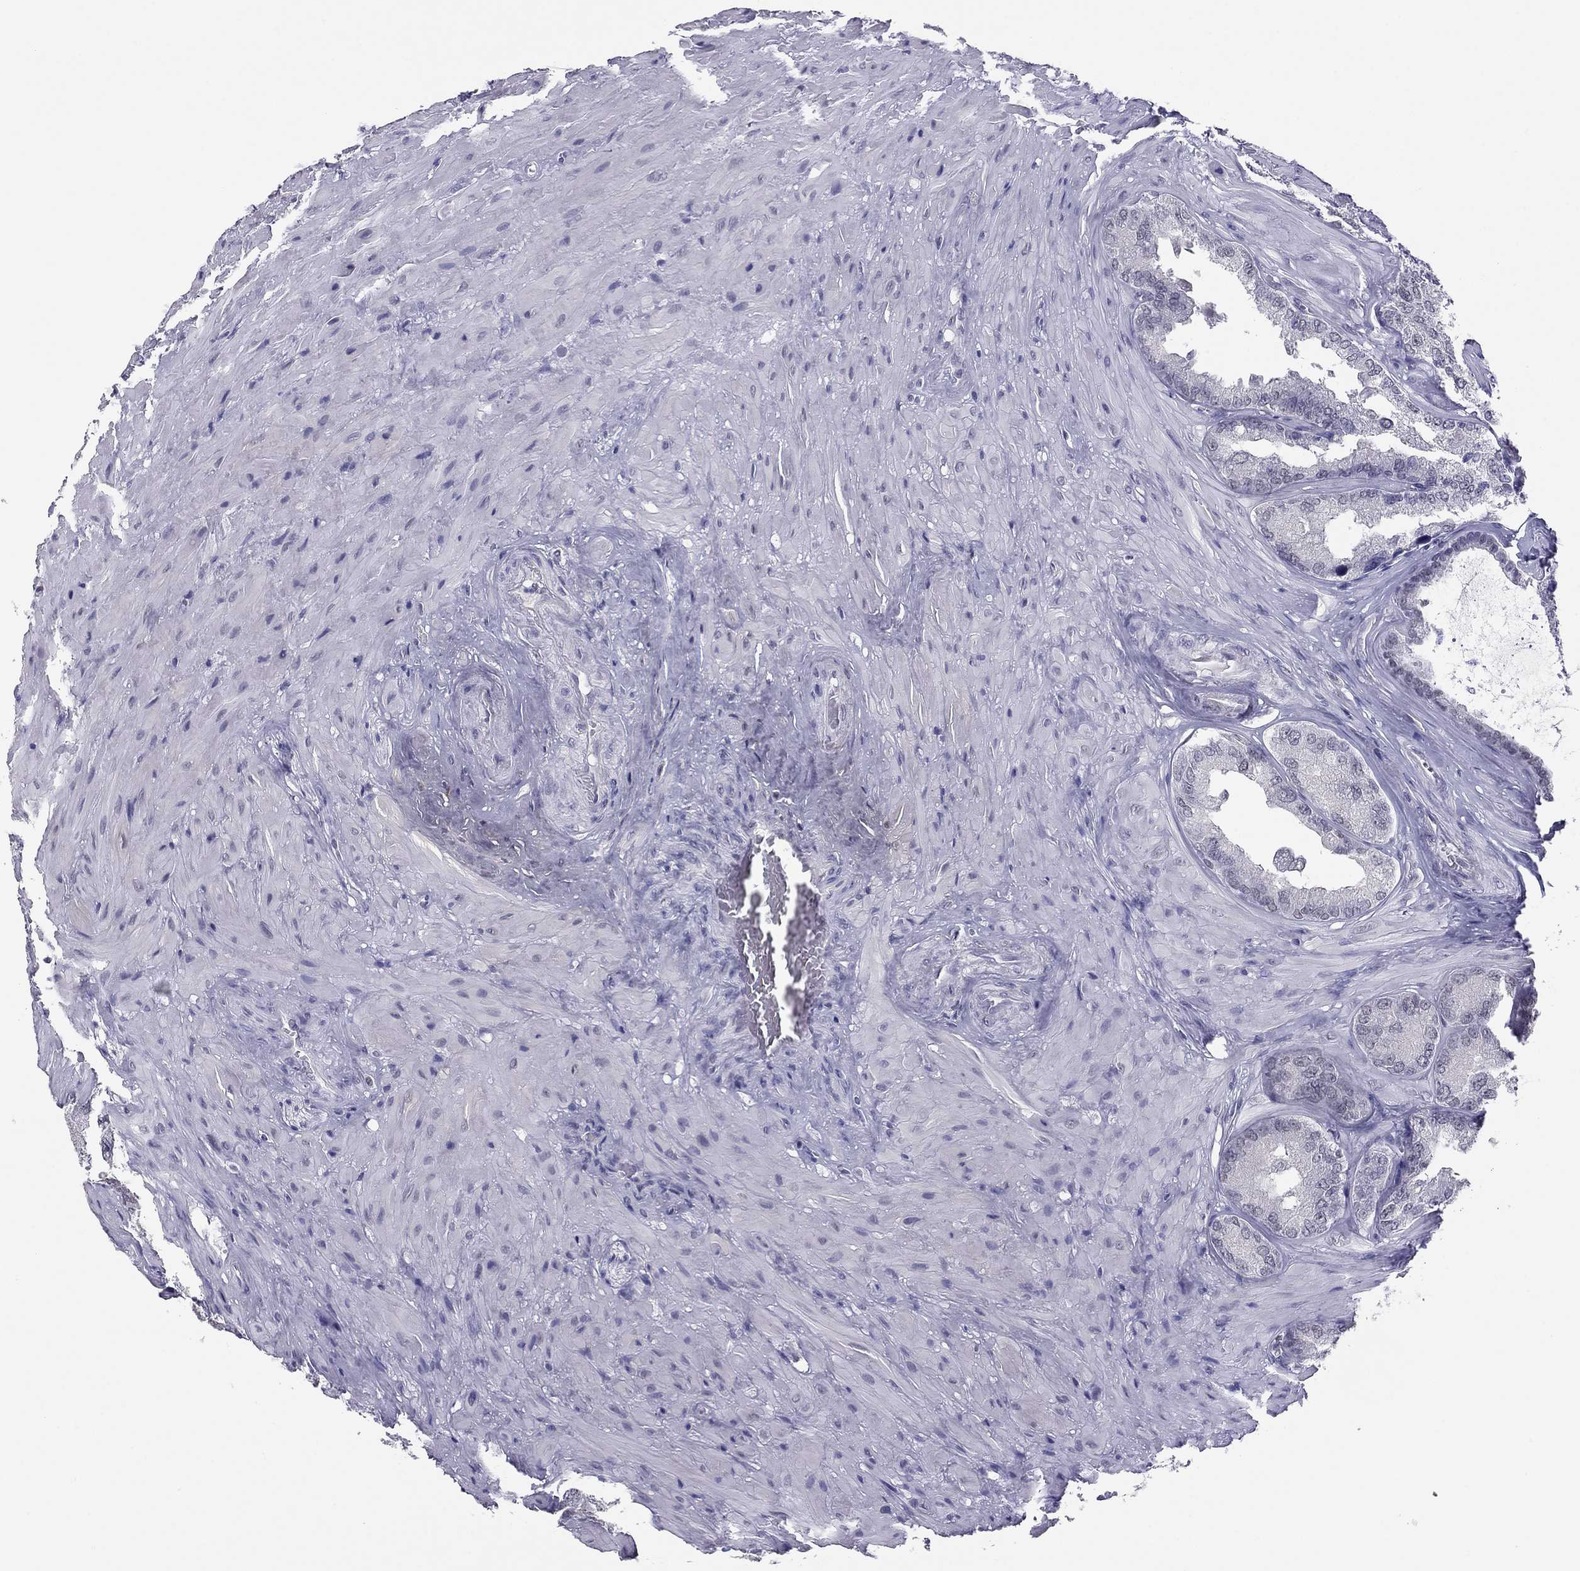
{"staining": {"intensity": "weak", "quantity": "<25%", "location": "nuclear"}, "tissue": "seminal vesicle", "cell_type": "Glandular cells", "image_type": "normal", "snomed": [{"axis": "morphology", "description": "Normal tissue, NOS"}, {"axis": "topography", "description": "Seminal veicle"}], "caption": "This is a micrograph of immunohistochemistry staining of unremarkable seminal vesicle, which shows no staining in glandular cells. (IHC, brightfield microscopy, high magnification).", "gene": "DOT1L", "patient": {"sex": "male", "age": 72}}